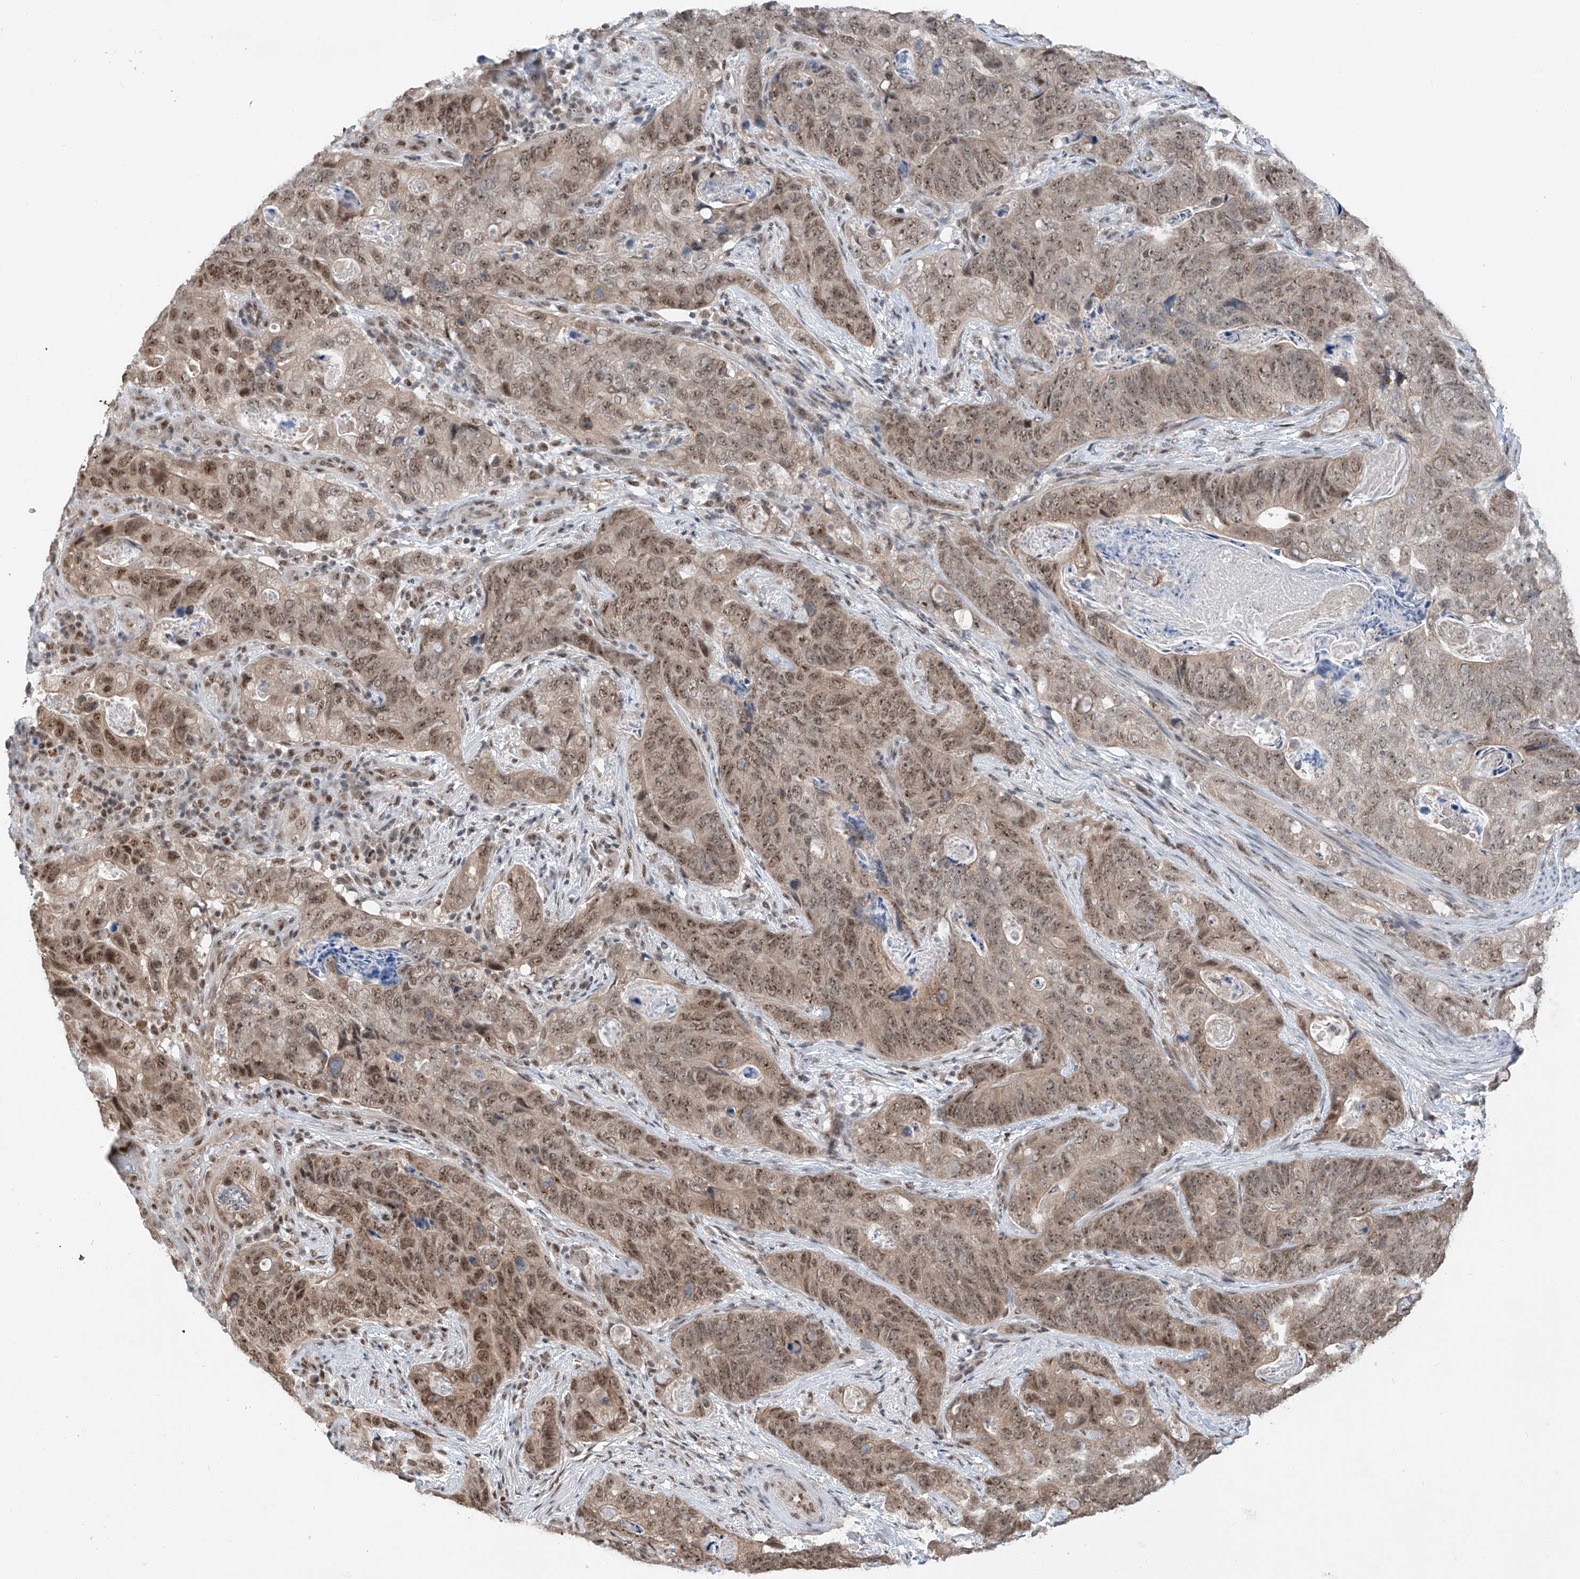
{"staining": {"intensity": "moderate", "quantity": ">75%", "location": "nuclear"}, "tissue": "stomach cancer", "cell_type": "Tumor cells", "image_type": "cancer", "snomed": [{"axis": "morphology", "description": "Normal tissue, NOS"}, {"axis": "morphology", "description": "Adenocarcinoma, NOS"}, {"axis": "topography", "description": "Stomach"}], "caption": "Adenocarcinoma (stomach) was stained to show a protein in brown. There is medium levels of moderate nuclear expression in about >75% of tumor cells.", "gene": "RPAIN", "patient": {"sex": "female", "age": 89}}